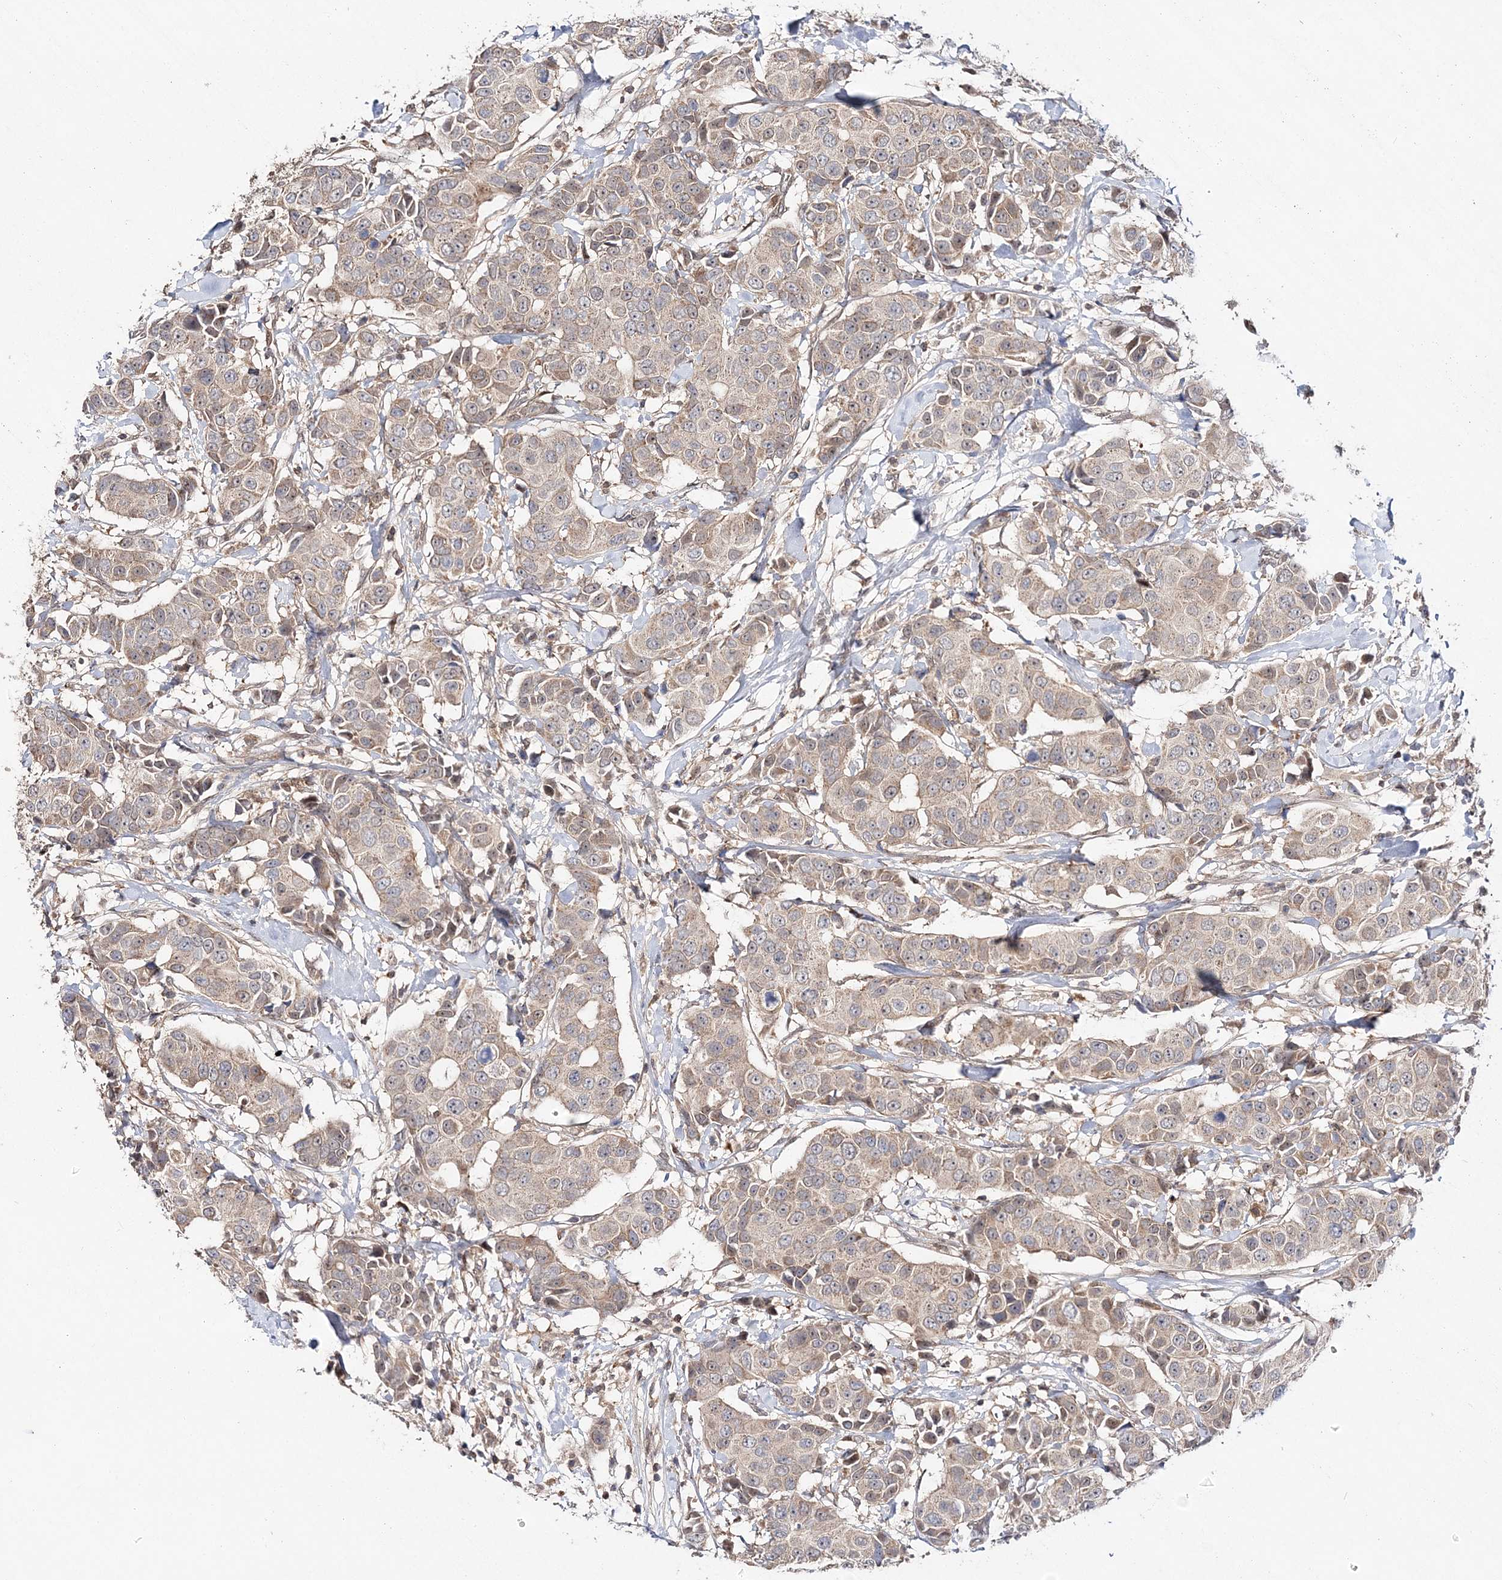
{"staining": {"intensity": "weak", "quantity": "<25%", "location": "cytoplasmic/membranous"}, "tissue": "breast cancer", "cell_type": "Tumor cells", "image_type": "cancer", "snomed": [{"axis": "morphology", "description": "Normal tissue, NOS"}, {"axis": "morphology", "description": "Duct carcinoma"}, {"axis": "topography", "description": "Breast"}], "caption": "Tumor cells show no significant expression in breast cancer.", "gene": "NIF3L1", "patient": {"sex": "female", "age": 39}}